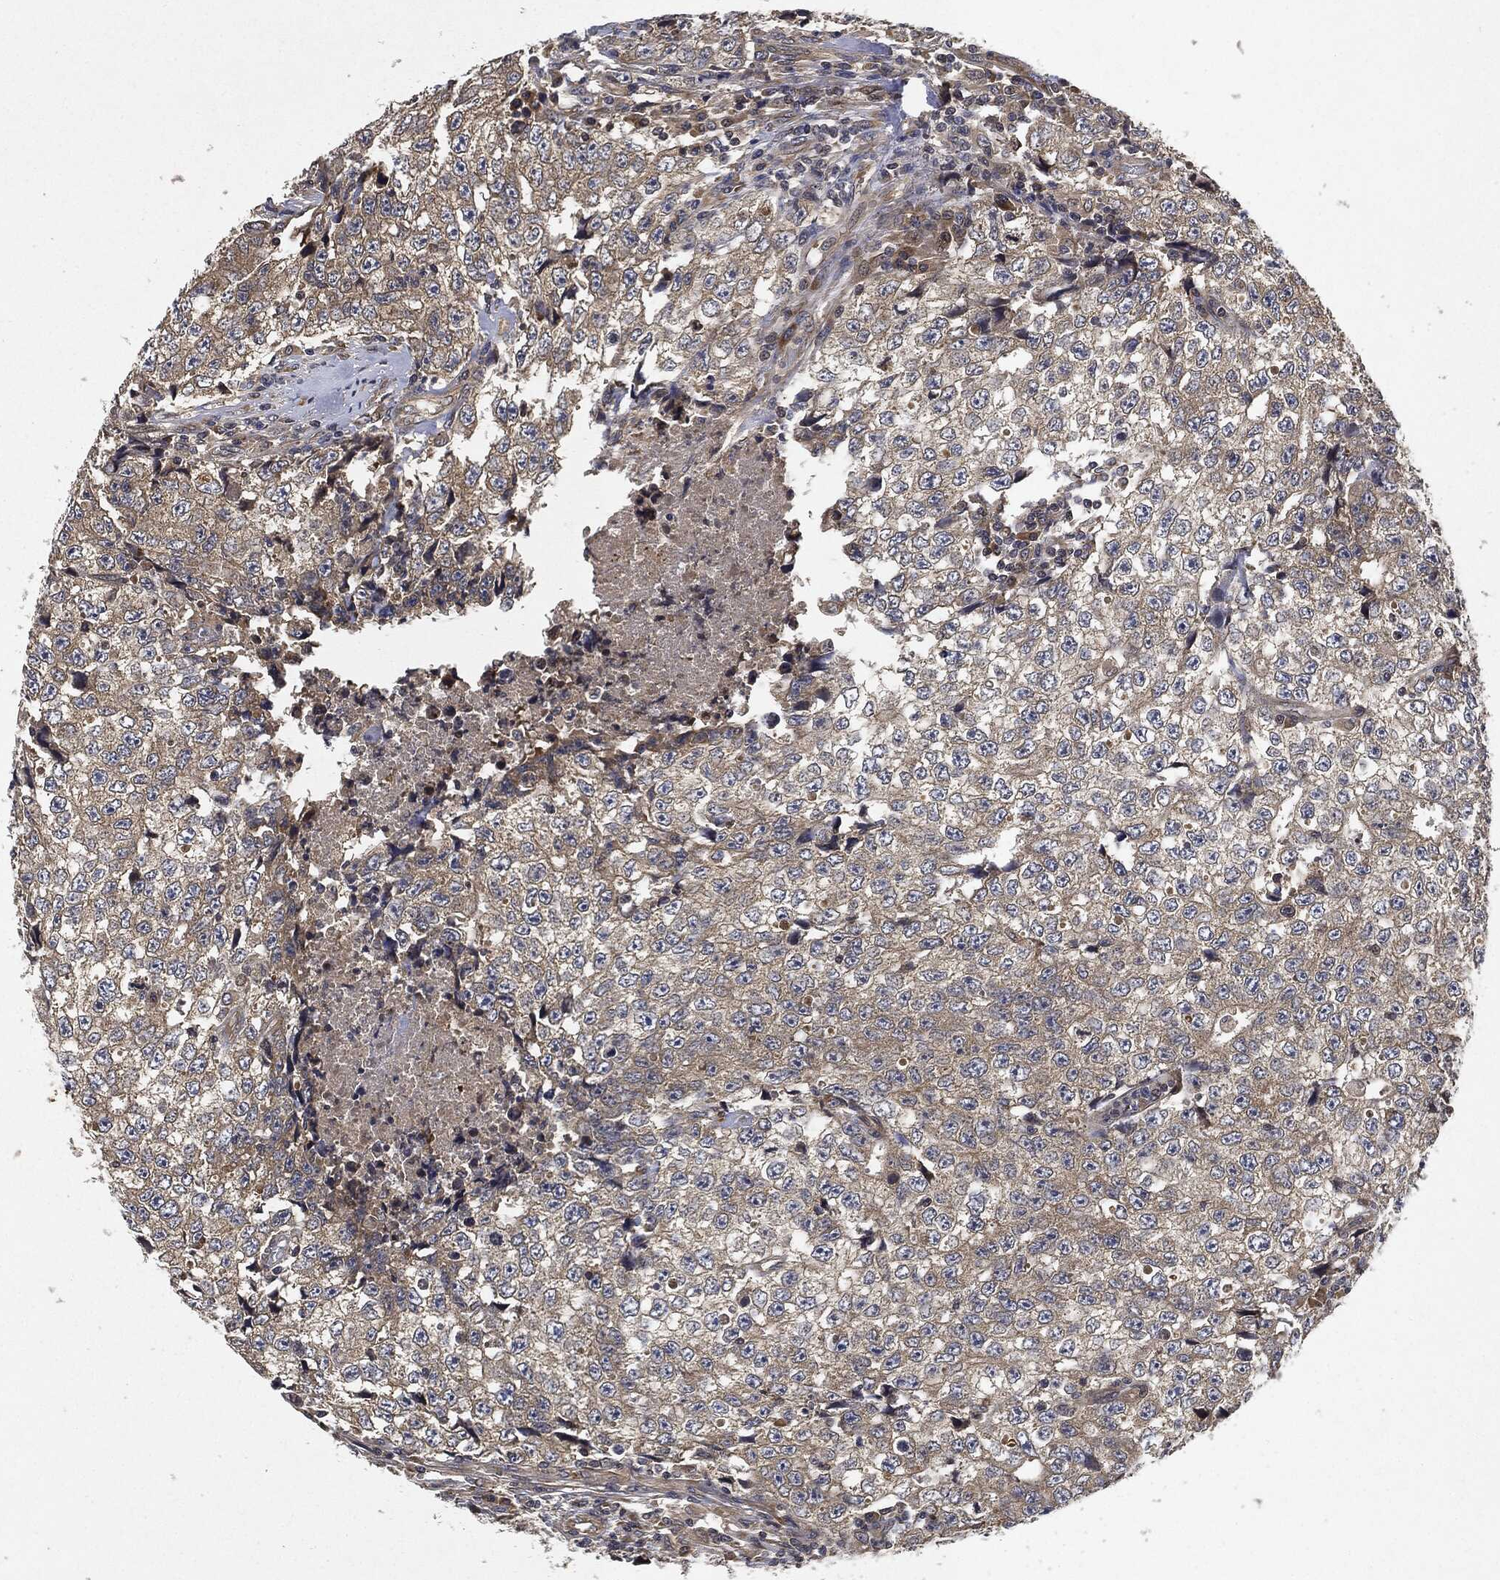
{"staining": {"intensity": "weak", "quantity": ">75%", "location": "cytoplasmic/membranous"}, "tissue": "testis cancer", "cell_type": "Tumor cells", "image_type": "cancer", "snomed": [{"axis": "morphology", "description": "Necrosis, NOS"}, {"axis": "morphology", "description": "Carcinoma, Embryonal, NOS"}, {"axis": "topography", "description": "Testis"}], "caption": "Immunohistochemical staining of testis cancer (embryonal carcinoma) reveals low levels of weak cytoplasmic/membranous protein staining in about >75% of tumor cells.", "gene": "MLST8", "patient": {"sex": "male", "age": 19}}